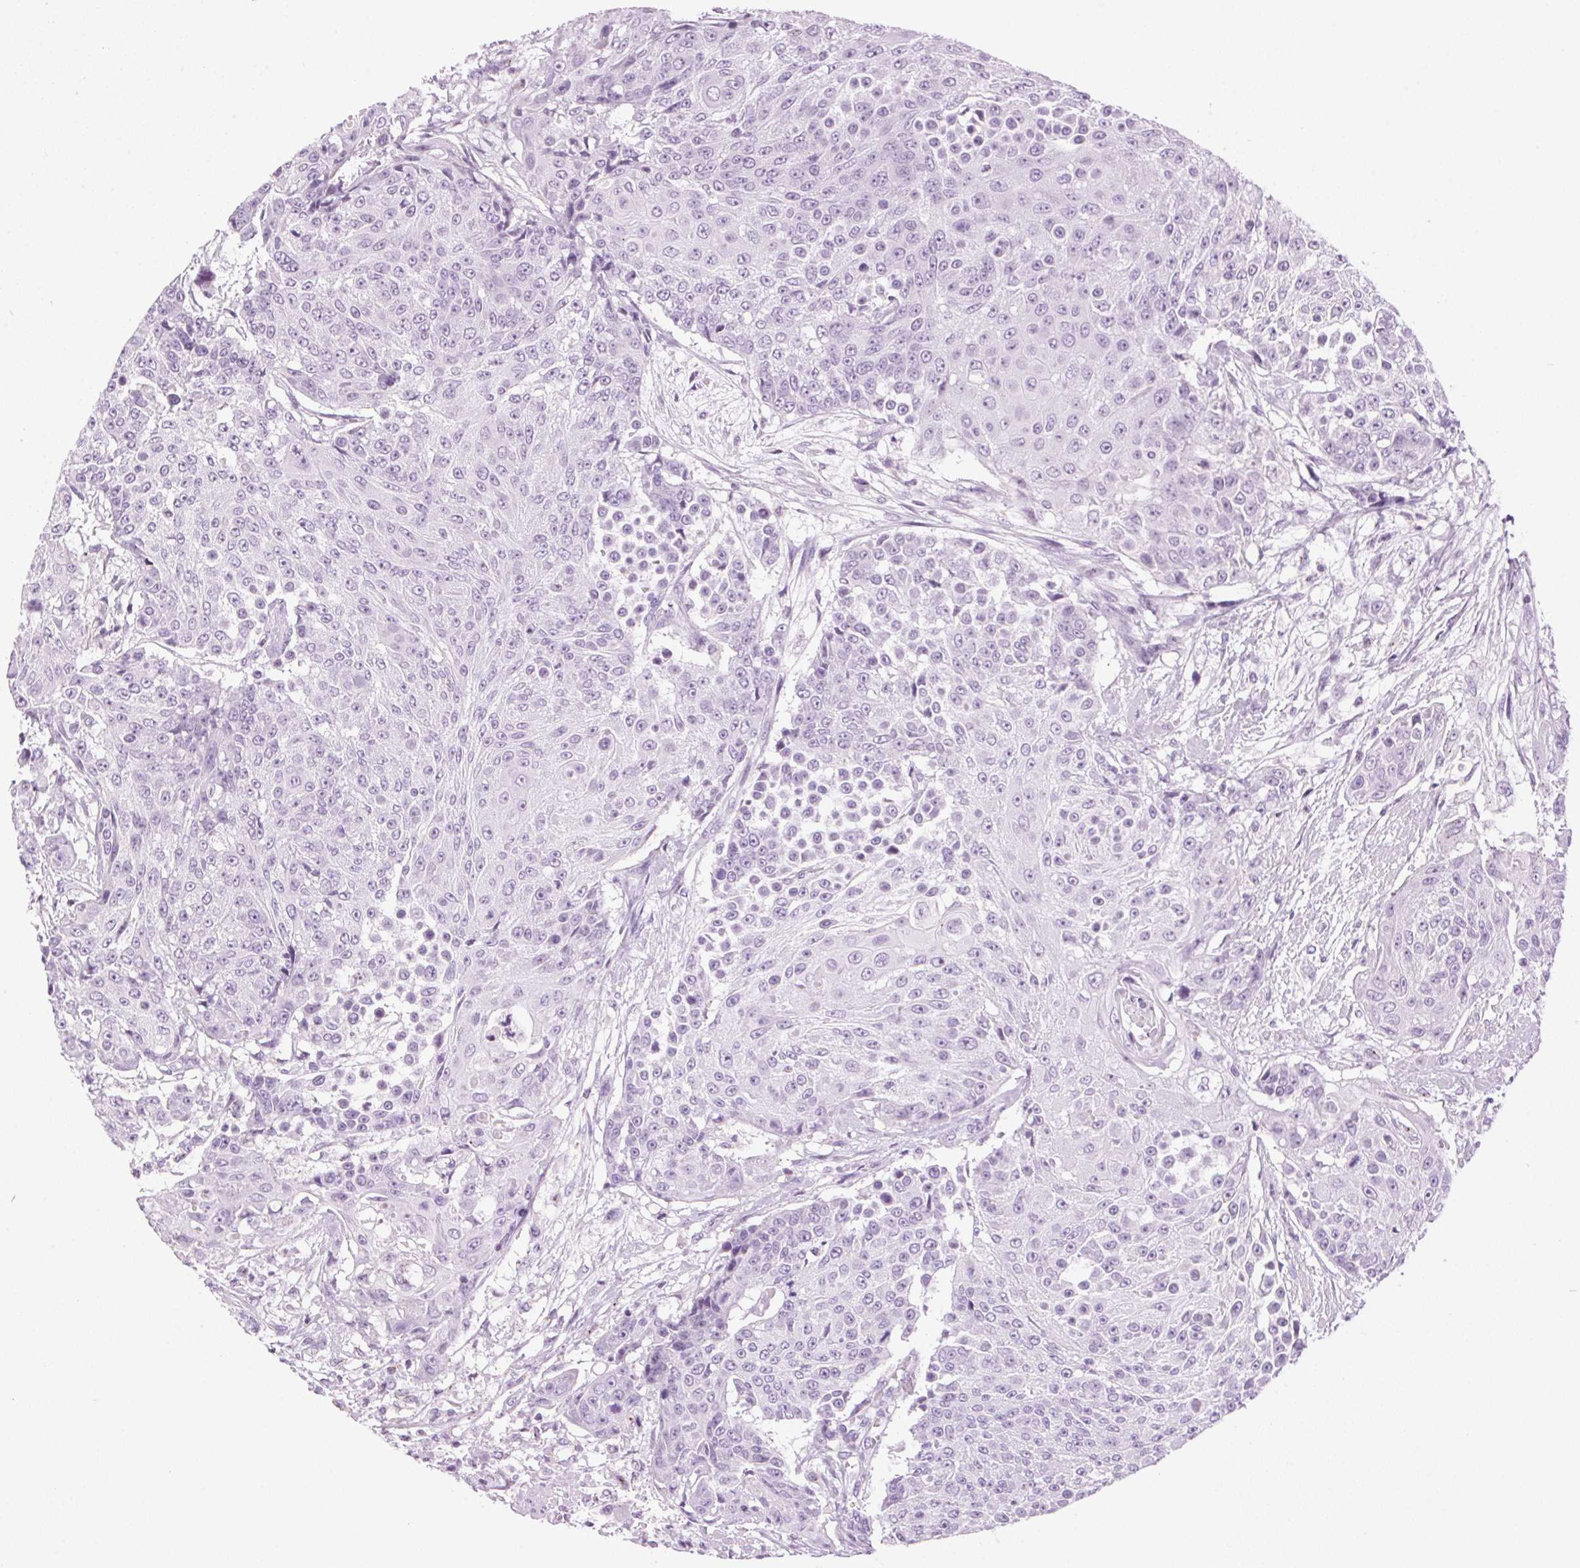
{"staining": {"intensity": "negative", "quantity": "none", "location": "none"}, "tissue": "urothelial cancer", "cell_type": "Tumor cells", "image_type": "cancer", "snomed": [{"axis": "morphology", "description": "Urothelial carcinoma, High grade"}, {"axis": "topography", "description": "Urinary bladder"}], "caption": "IHC photomicrograph of human urothelial cancer stained for a protein (brown), which demonstrates no positivity in tumor cells. (IHC, brightfield microscopy, high magnification).", "gene": "TMEM88B", "patient": {"sex": "female", "age": 63}}